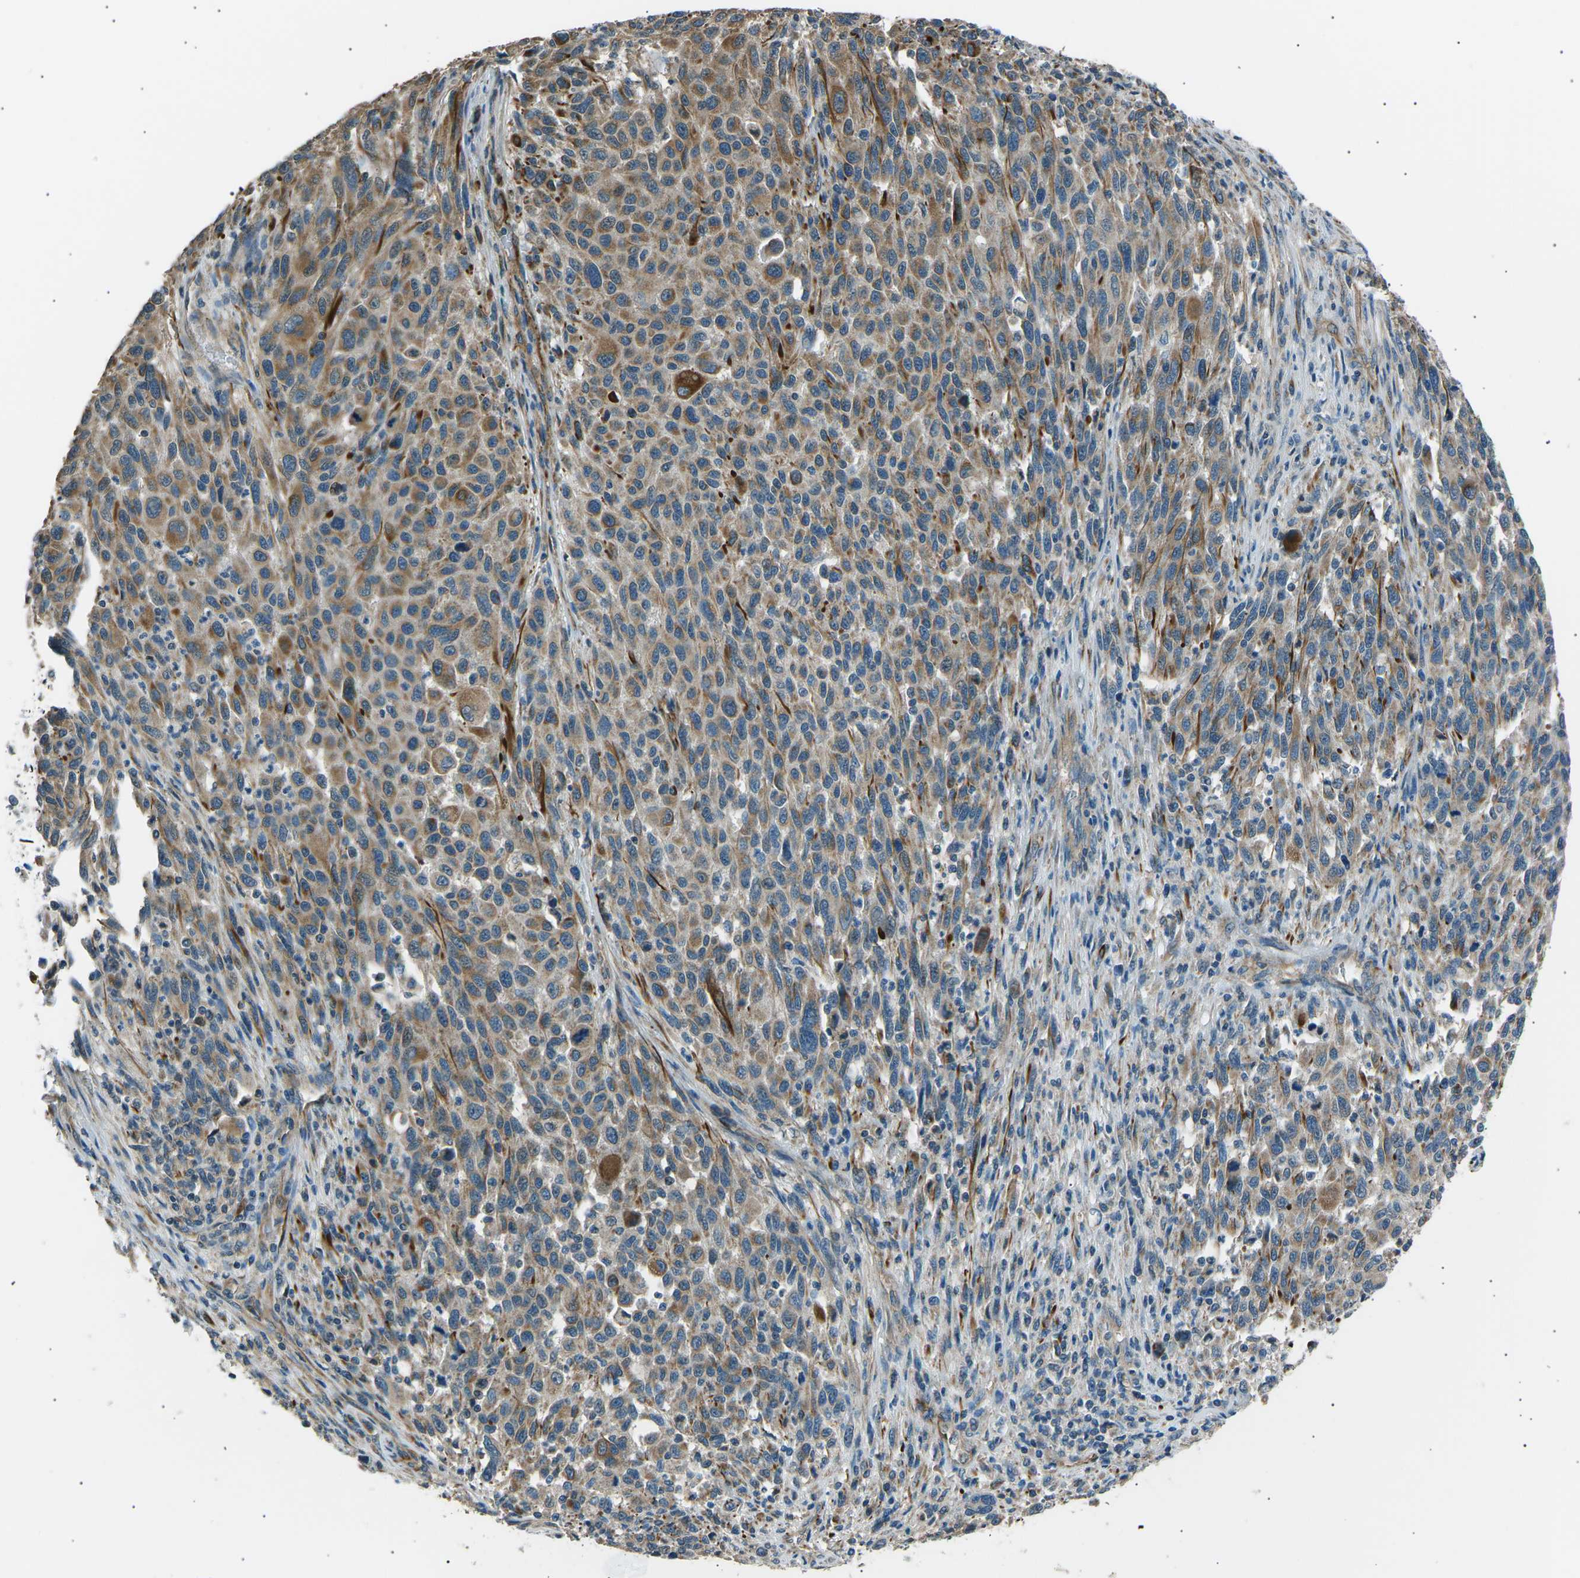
{"staining": {"intensity": "weak", "quantity": ">75%", "location": "cytoplasmic/membranous"}, "tissue": "melanoma", "cell_type": "Tumor cells", "image_type": "cancer", "snomed": [{"axis": "morphology", "description": "Malignant melanoma, Metastatic site"}, {"axis": "topography", "description": "Lymph node"}], "caption": "Immunohistochemistry (IHC) (DAB (3,3'-diaminobenzidine)) staining of melanoma demonstrates weak cytoplasmic/membranous protein expression in about >75% of tumor cells.", "gene": "SLK", "patient": {"sex": "male", "age": 61}}